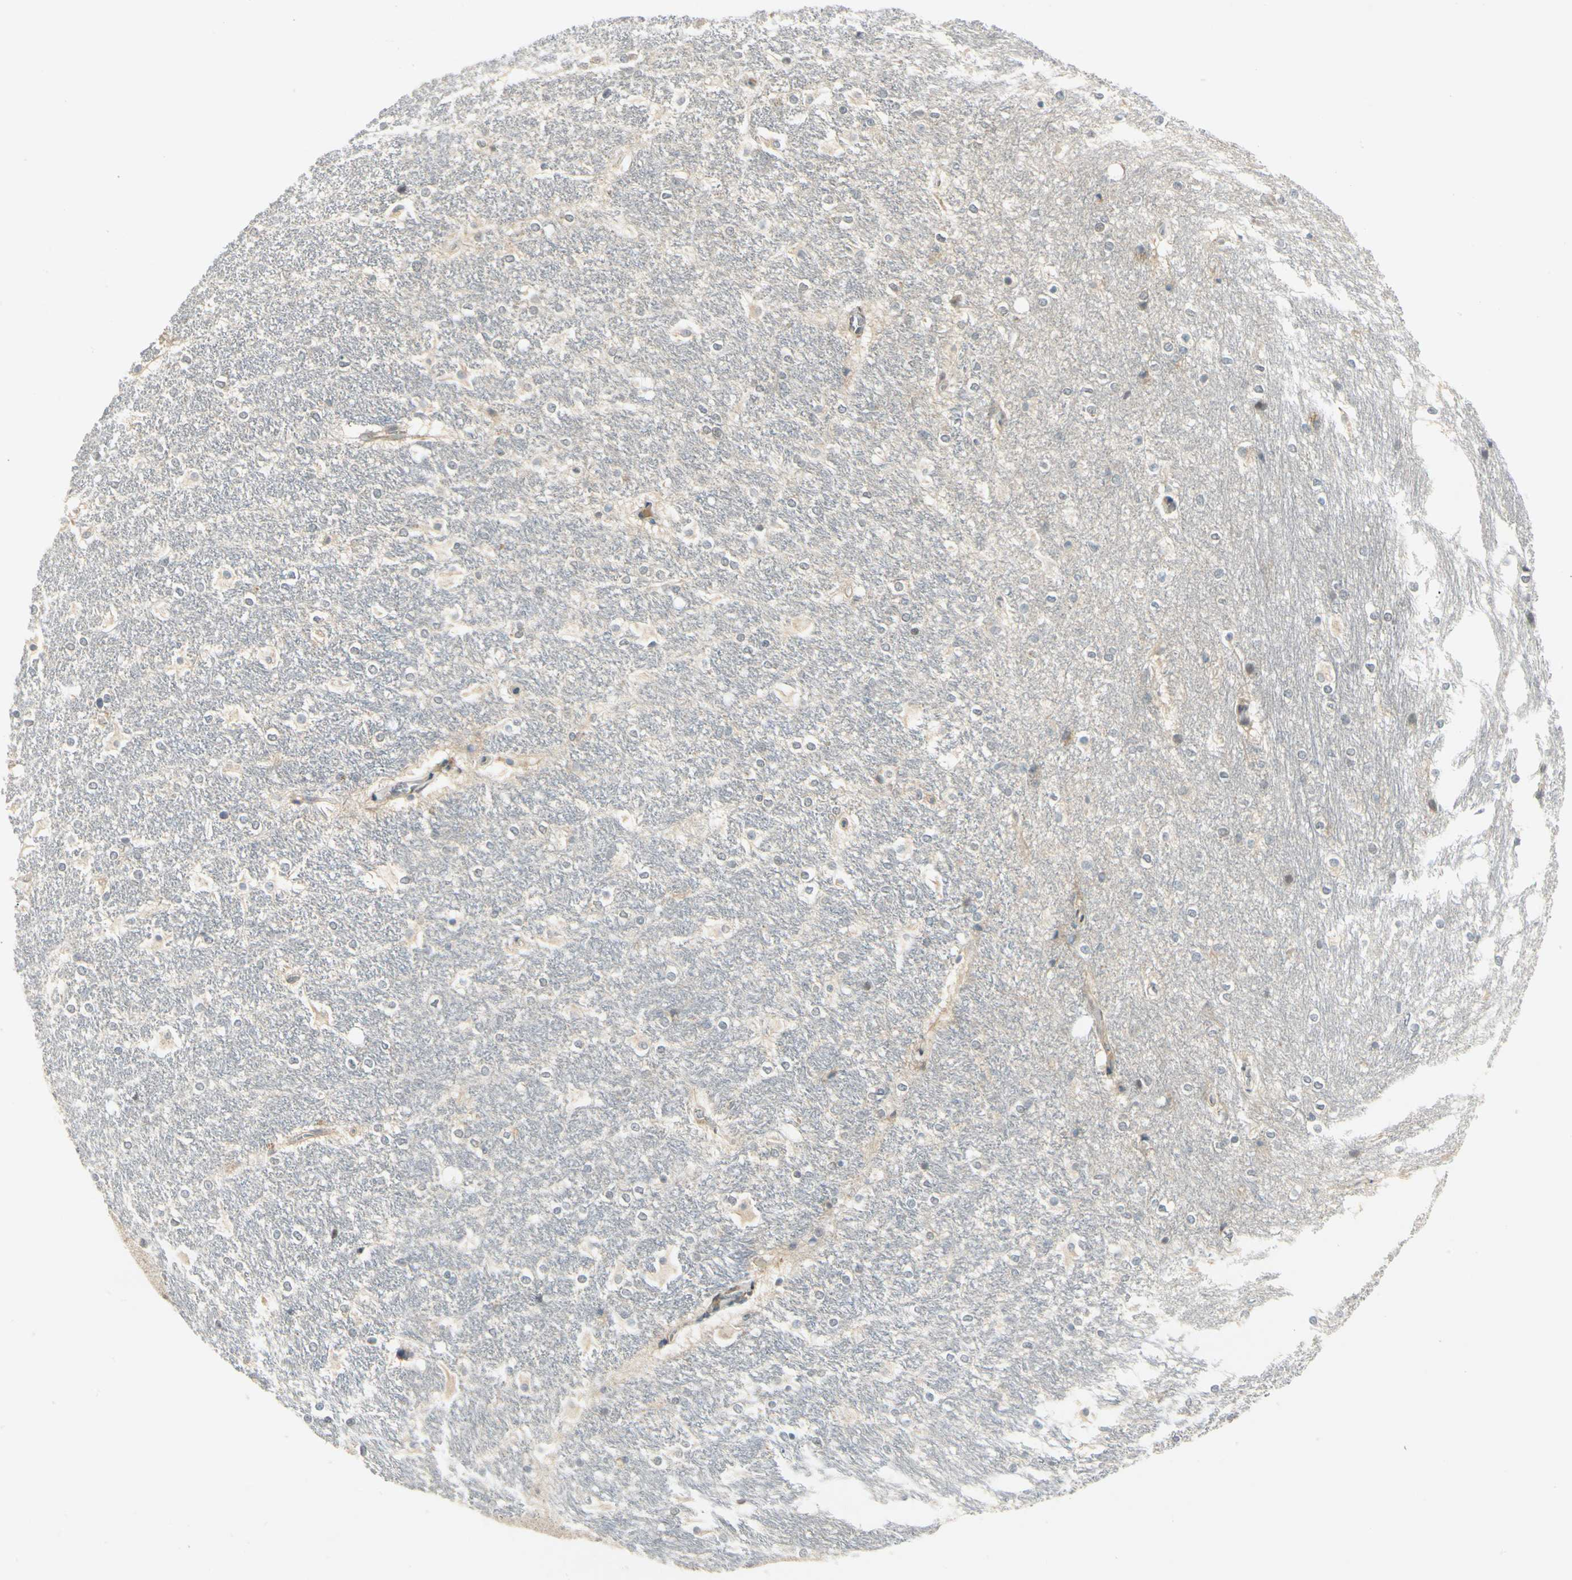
{"staining": {"intensity": "negative", "quantity": "none", "location": "none"}, "tissue": "hippocampus", "cell_type": "Glial cells", "image_type": "normal", "snomed": [{"axis": "morphology", "description": "Normal tissue, NOS"}, {"axis": "topography", "description": "Hippocampus"}], "caption": "The photomicrograph demonstrates no significant staining in glial cells of hippocampus.", "gene": "EPHB3", "patient": {"sex": "female", "age": 19}}